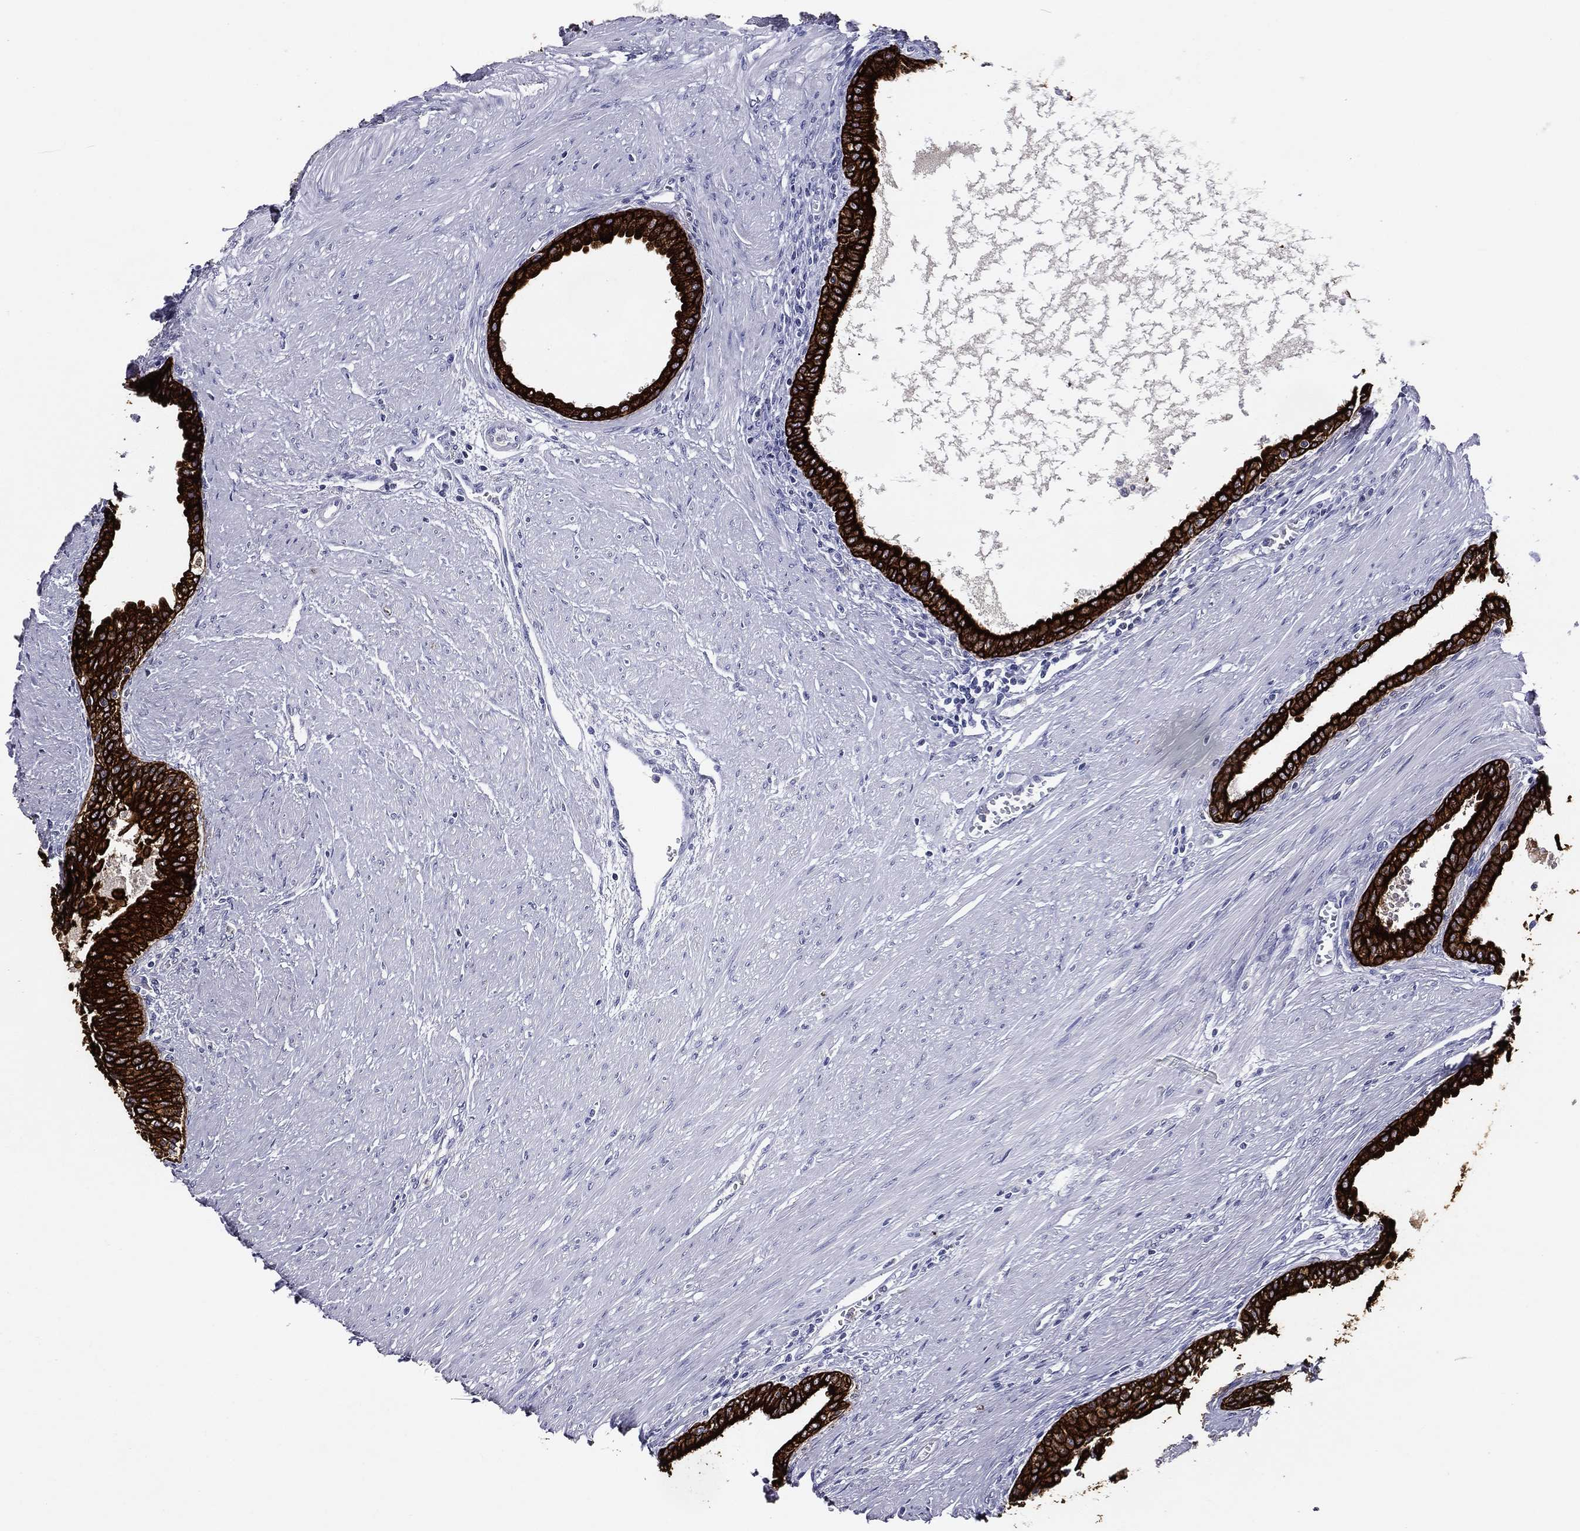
{"staining": {"intensity": "strong", "quantity": ">75%", "location": "cytoplasmic/membranous"}, "tissue": "prostate", "cell_type": "Glandular cells", "image_type": "normal", "snomed": [{"axis": "morphology", "description": "Normal tissue, NOS"}, {"axis": "topography", "description": "Prostate"}], "caption": "A brown stain highlights strong cytoplasmic/membranous staining of a protein in glandular cells of unremarkable human prostate. (brown staining indicates protein expression, while blue staining denotes nuclei).", "gene": "KRT7", "patient": {"sex": "male", "age": 64}}